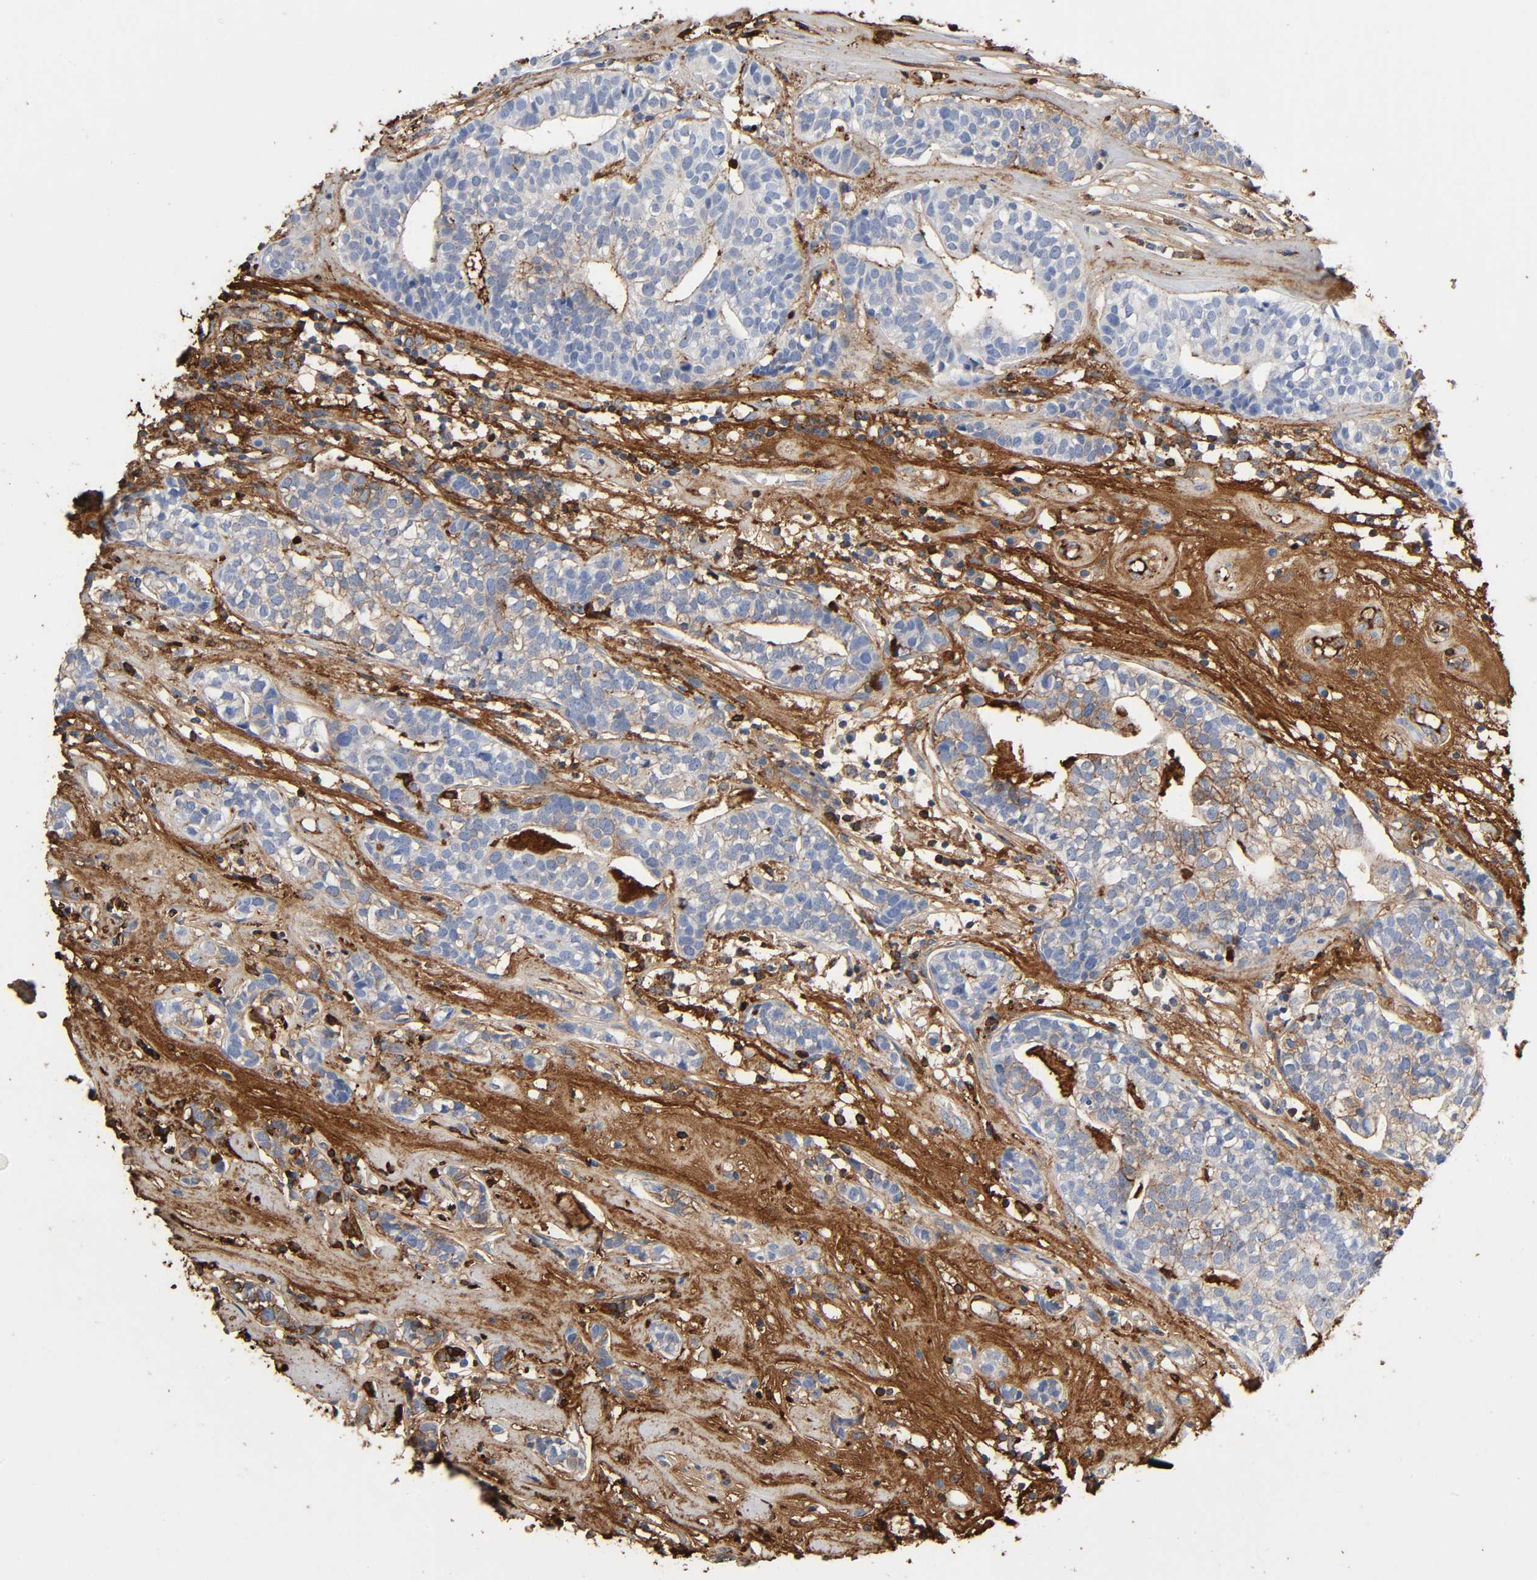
{"staining": {"intensity": "strong", "quantity": "25%-75%", "location": "cytoplasmic/membranous"}, "tissue": "head and neck cancer", "cell_type": "Tumor cells", "image_type": "cancer", "snomed": [{"axis": "morphology", "description": "Adenocarcinoma, NOS"}, {"axis": "topography", "description": "Salivary gland"}, {"axis": "topography", "description": "Head-Neck"}], "caption": "Immunohistochemical staining of human adenocarcinoma (head and neck) exhibits high levels of strong cytoplasmic/membranous protein expression in about 25%-75% of tumor cells.", "gene": "C3", "patient": {"sex": "female", "age": 65}}